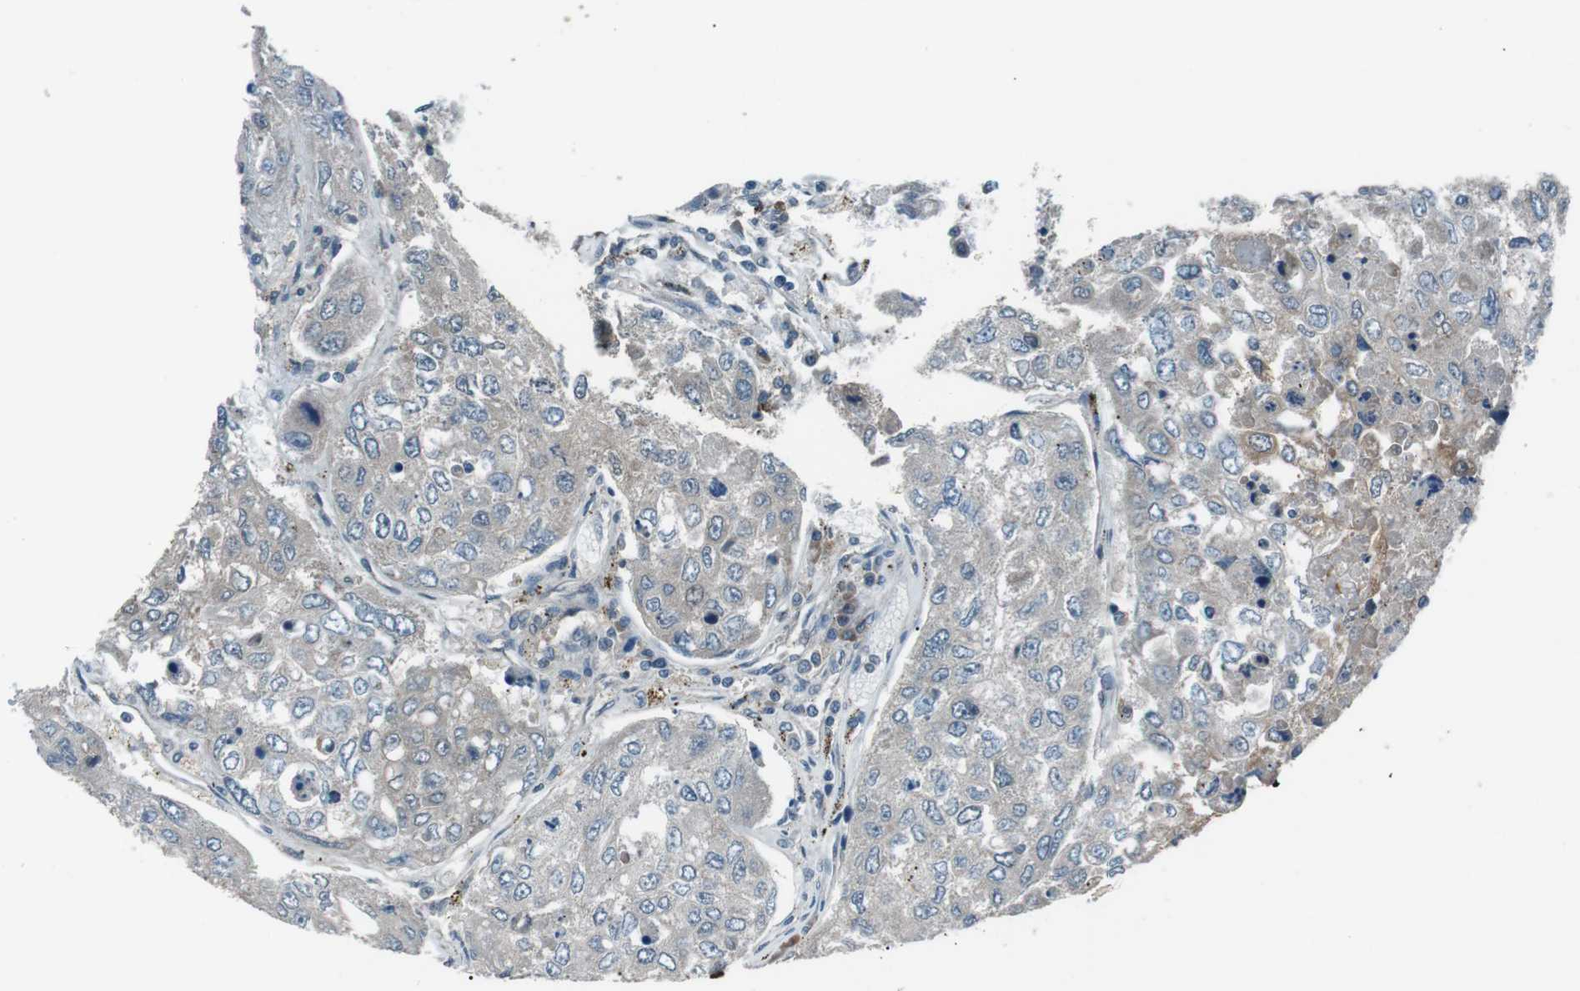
{"staining": {"intensity": "weak", "quantity": ">75%", "location": "cytoplasmic/membranous"}, "tissue": "urothelial cancer", "cell_type": "Tumor cells", "image_type": "cancer", "snomed": [{"axis": "morphology", "description": "Urothelial carcinoma, High grade"}, {"axis": "topography", "description": "Lymph node"}, {"axis": "topography", "description": "Urinary bladder"}], "caption": "Urothelial cancer stained for a protein (brown) displays weak cytoplasmic/membranous positive staining in about >75% of tumor cells.", "gene": "LRIG2", "patient": {"sex": "male", "age": 51}}